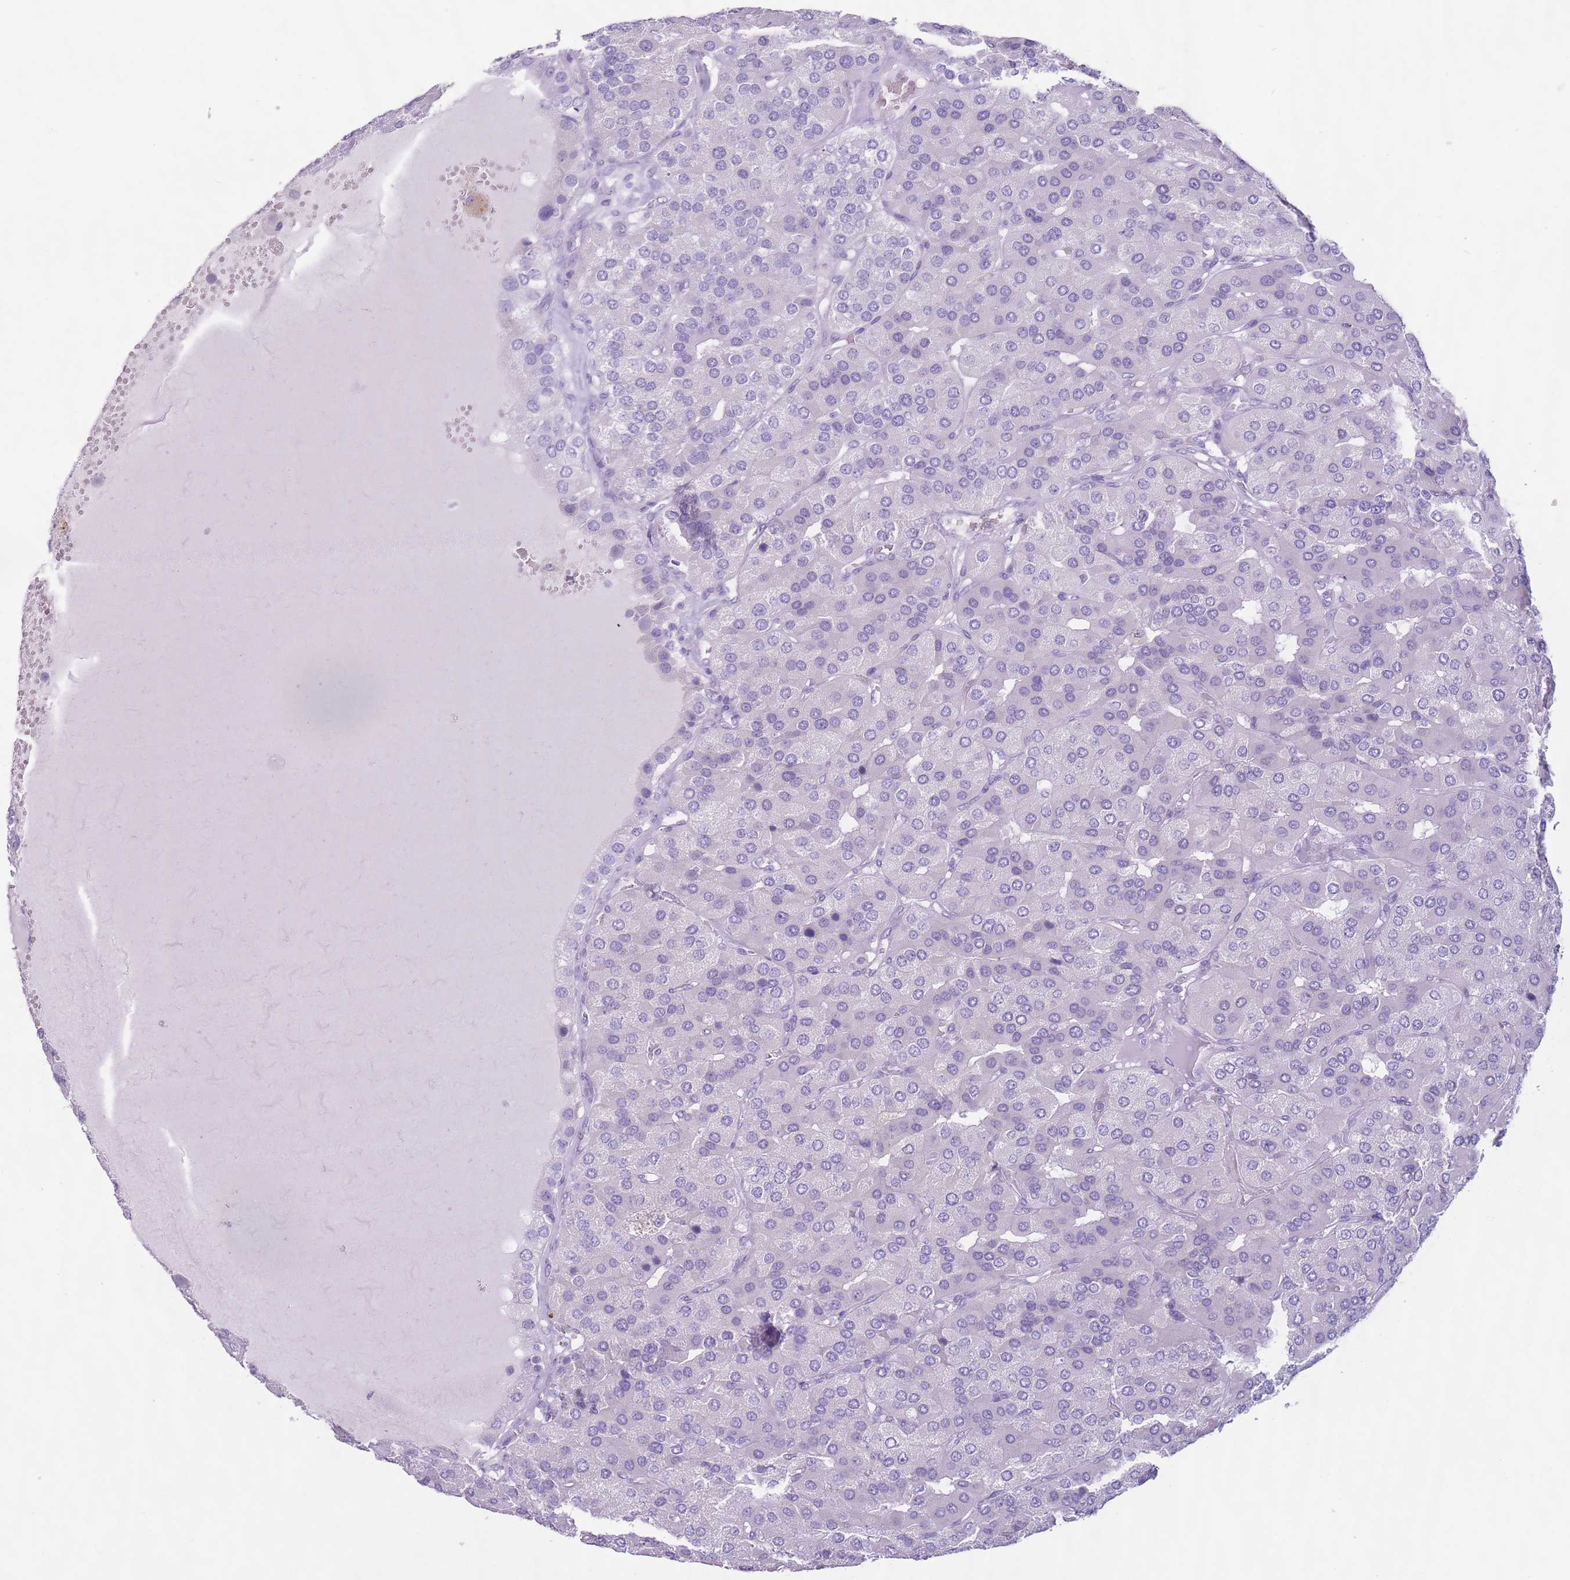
{"staining": {"intensity": "negative", "quantity": "none", "location": "none"}, "tissue": "parathyroid gland", "cell_type": "Glandular cells", "image_type": "normal", "snomed": [{"axis": "morphology", "description": "Normal tissue, NOS"}, {"axis": "morphology", "description": "Adenoma, NOS"}, {"axis": "topography", "description": "Parathyroid gland"}], "caption": "Human parathyroid gland stained for a protein using immunohistochemistry displays no expression in glandular cells.", "gene": "HYOU1", "patient": {"sex": "female", "age": 86}}